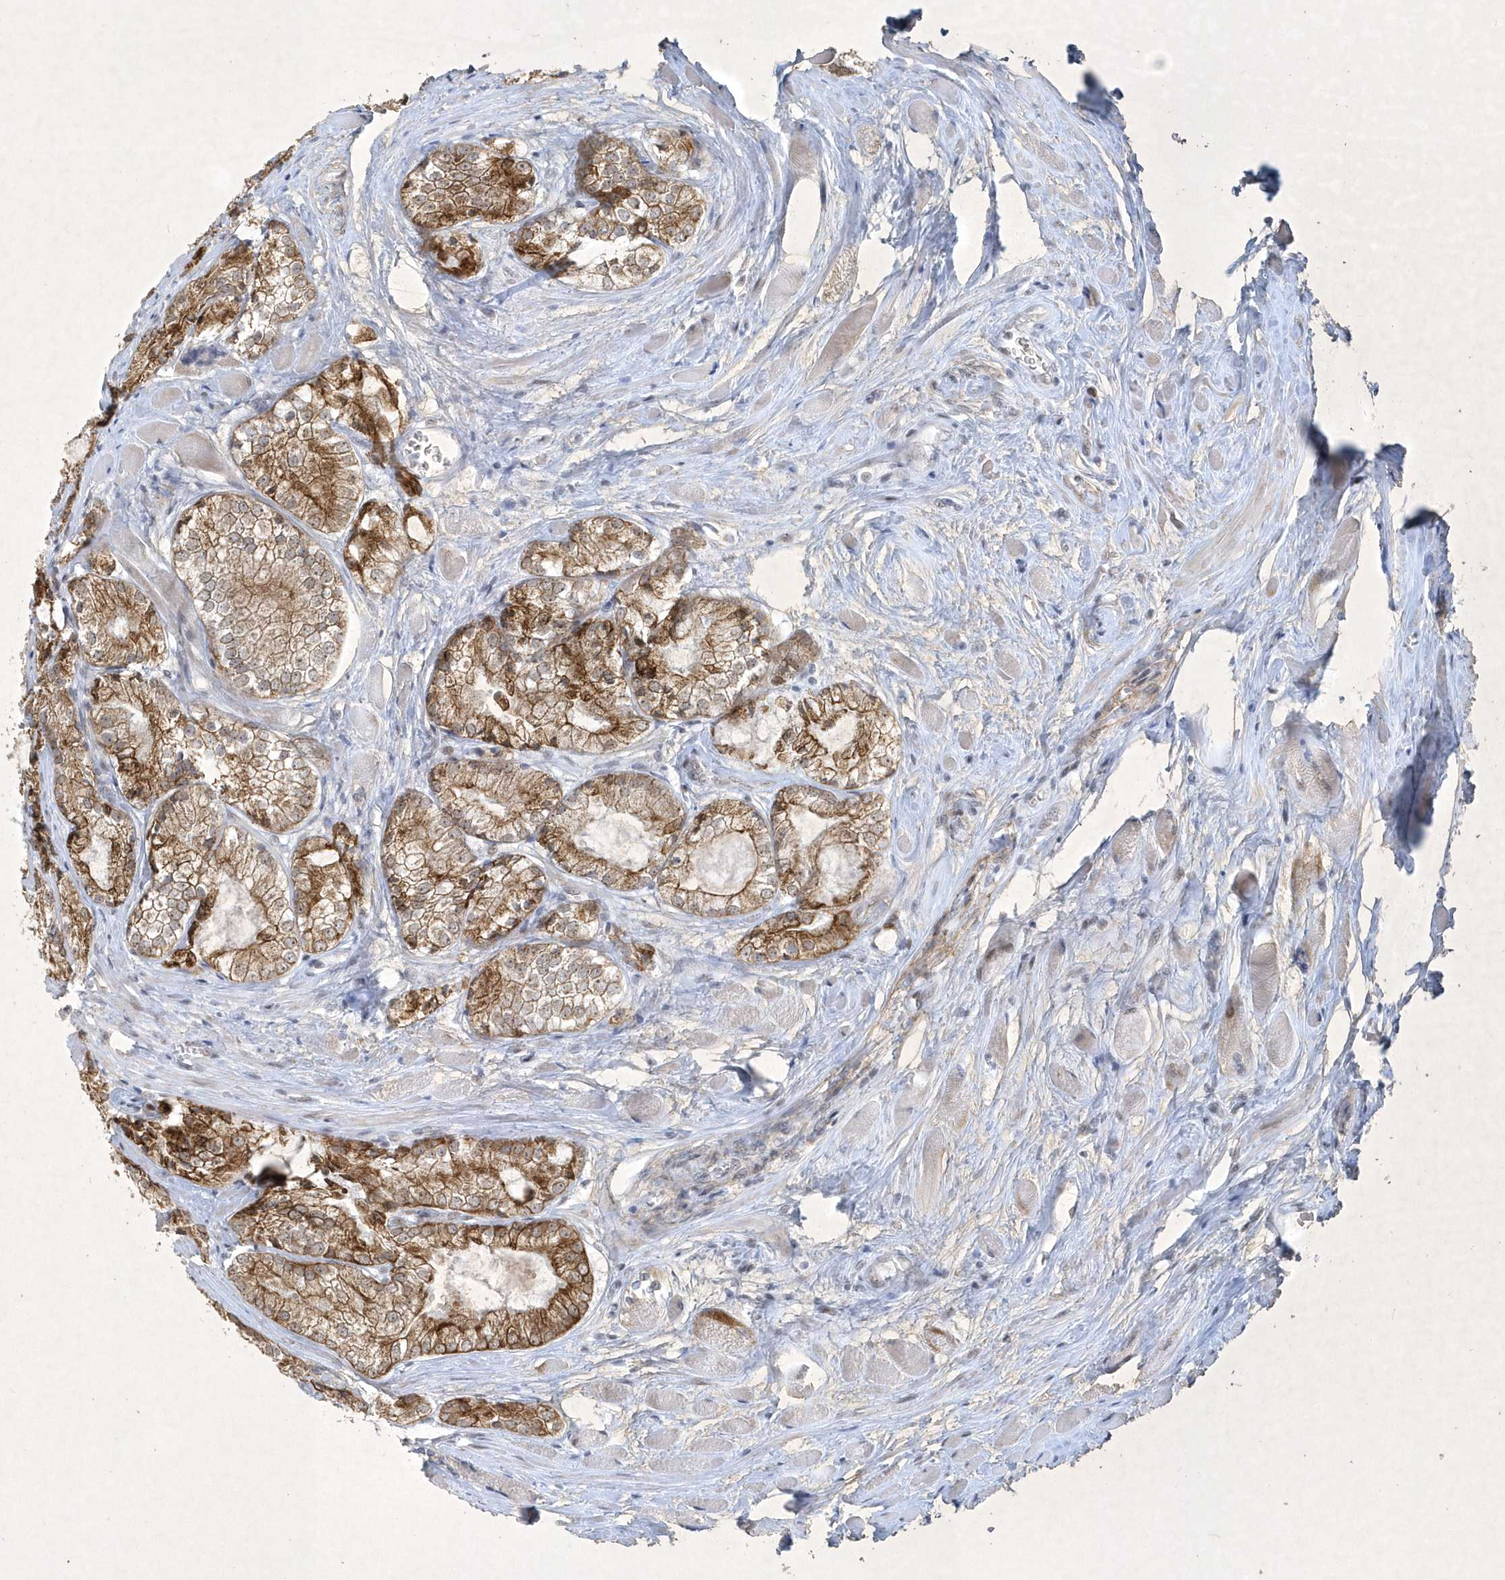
{"staining": {"intensity": "strong", "quantity": ">75%", "location": "cytoplasmic/membranous"}, "tissue": "prostate cancer", "cell_type": "Tumor cells", "image_type": "cancer", "snomed": [{"axis": "morphology", "description": "Adenocarcinoma, Low grade"}, {"axis": "topography", "description": "Prostate"}], "caption": "Immunohistochemistry staining of prostate low-grade adenocarcinoma, which demonstrates high levels of strong cytoplasmic/membranous staining in about >75% of tumor cells indicating strong cytoplasmic/membranous protein staining. The staining was performed using DAB (3,3'-diaminobenzidine) (brown) for protein detection and nuclei were counterstained in hematoxylin (blue).", "gene": "ZBTB9", "patient": {"sex": "male", "age": 67}}